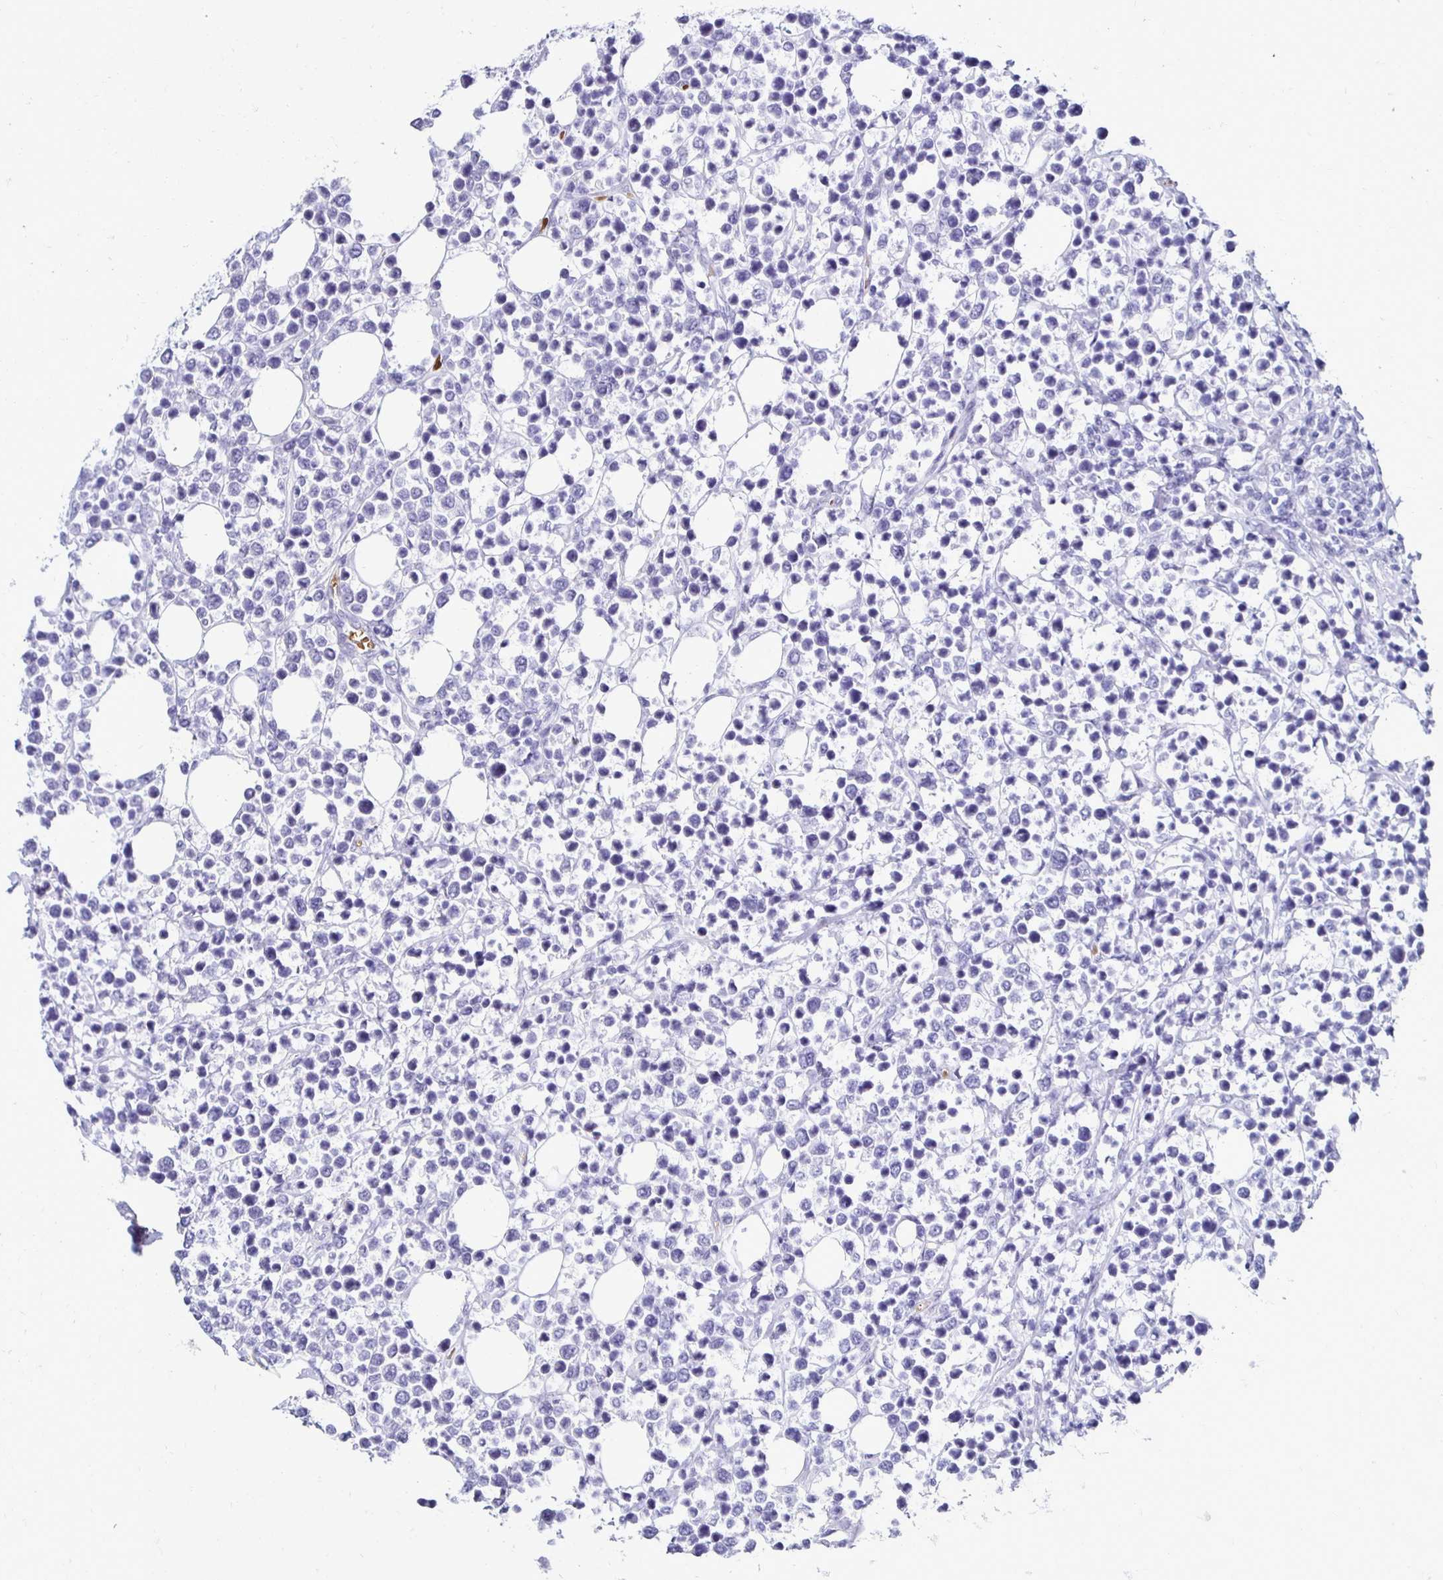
{"staining": {"intensity": "negative", "quantity": "none", "location": "none"}, "tissue": "lymphoma", "cell_type": "Tumor cells", "image_type": "cancer", "snomed": [{"axis": "morphology", "description": "Malignant lymphoma, non-Hodgkin's type, Low grade"}, {"axis": "topography", "description": "Lymph node"}], "caption": "Protein analysis of lymphoma displays no significant staining in tumor cells. (Stains: DAB (3,3'-diaminobenzidine) immunohistochemistry (IHC) with hematoxylin counter stain, Microscopy: brightfield microscopy at high magnification).", "gene": "RHBDL3", "patient": {"sex": "male", "age": 60}}